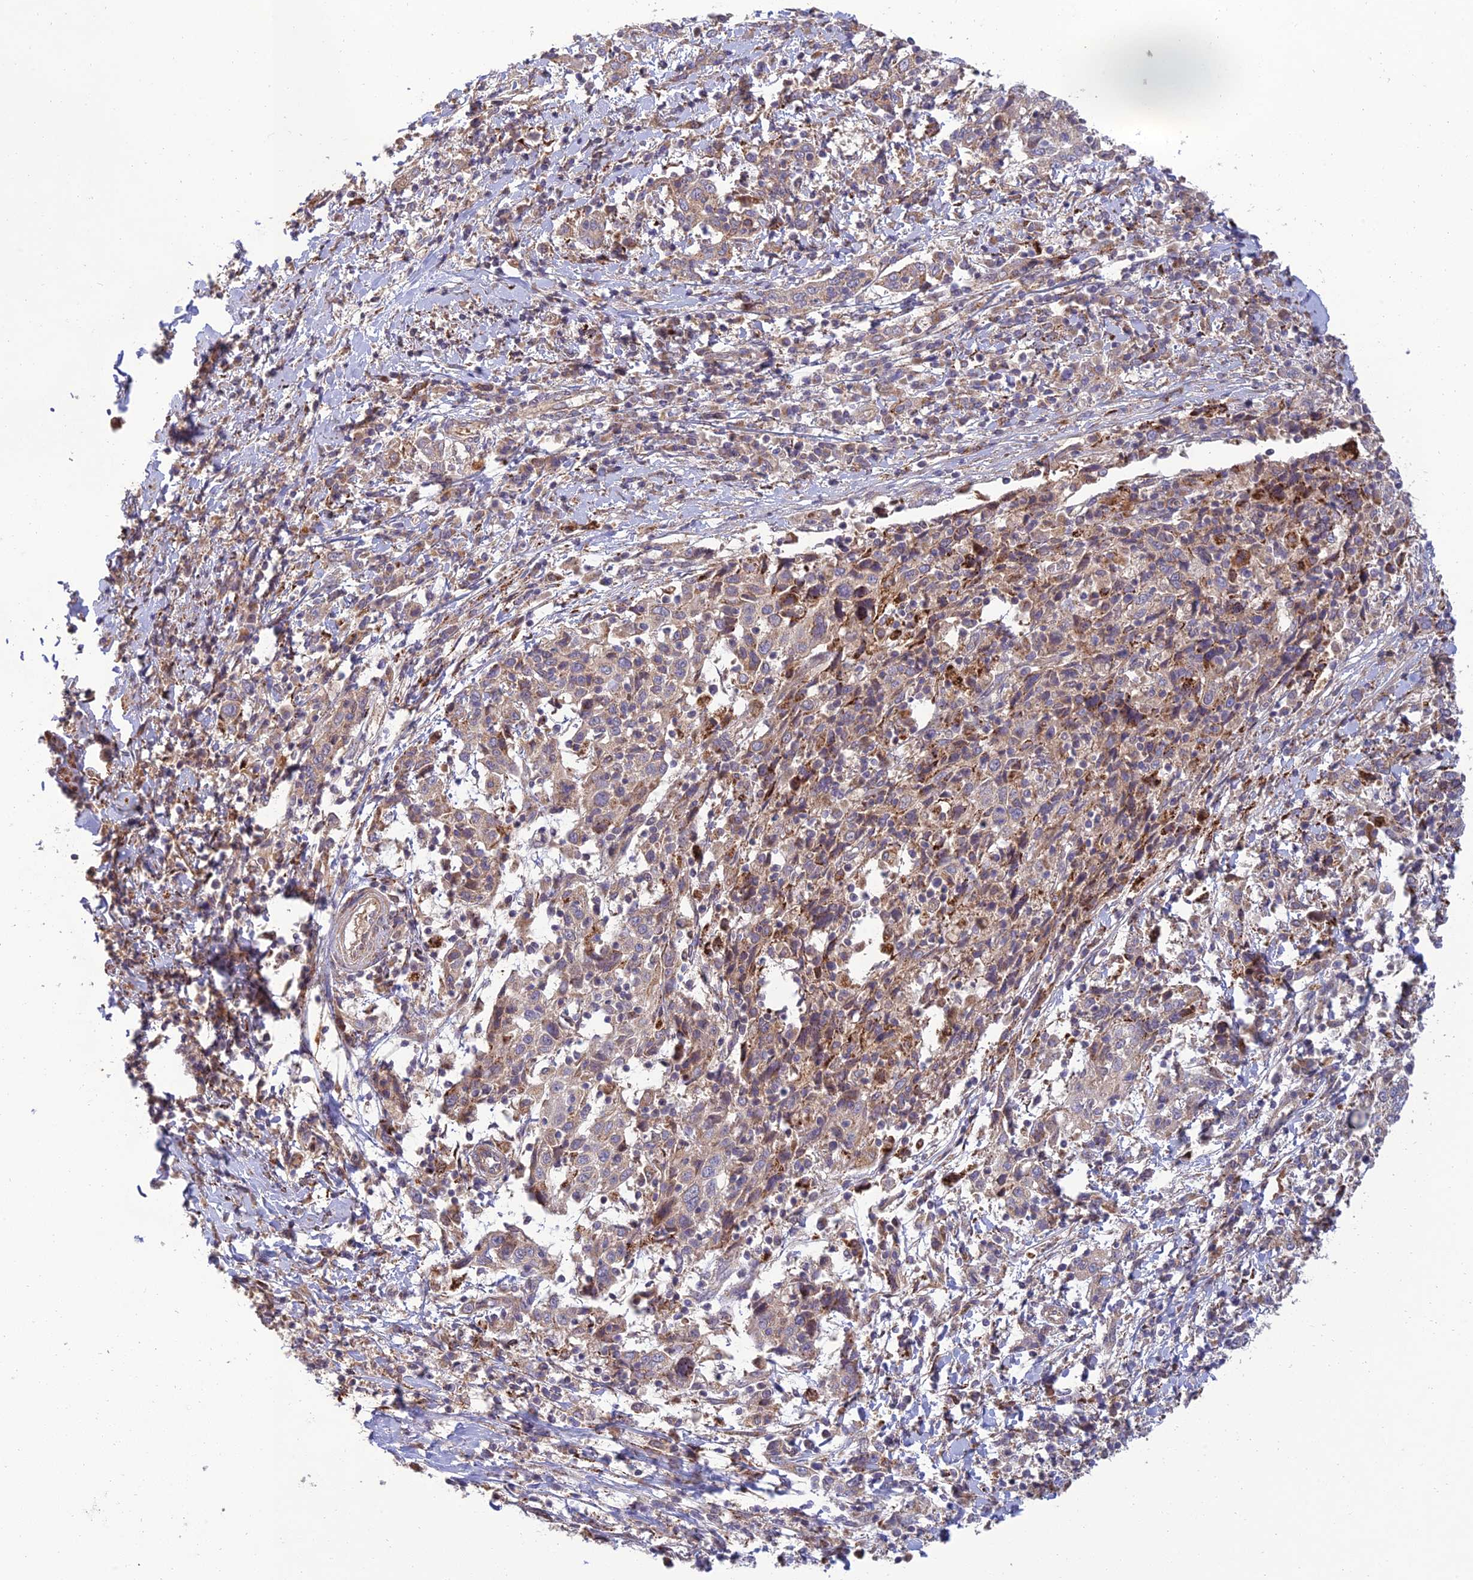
{"staining": {"intensity": "weak", "quantity": "<25%", "location": "cytoplasmic/membranous"}, "tissue": "cervical cancer", "cell_type": "Tumor cells", "image_type": "cancer", "snomed": [{"axis": "morphology", "description": "Squamous cell carcinoma, NOS"}, {"axis": "topography", "description": "Cervix"}], "caption": "This is a image of immunohistochemistry (IHC) staining of cervical cancer, which shows no expression in tumor cells. (DAB immunohistochemistry with hematoxylin counter stain).", "gene": "C3orf20", "patient": {"sex": "female", "age": 46}}